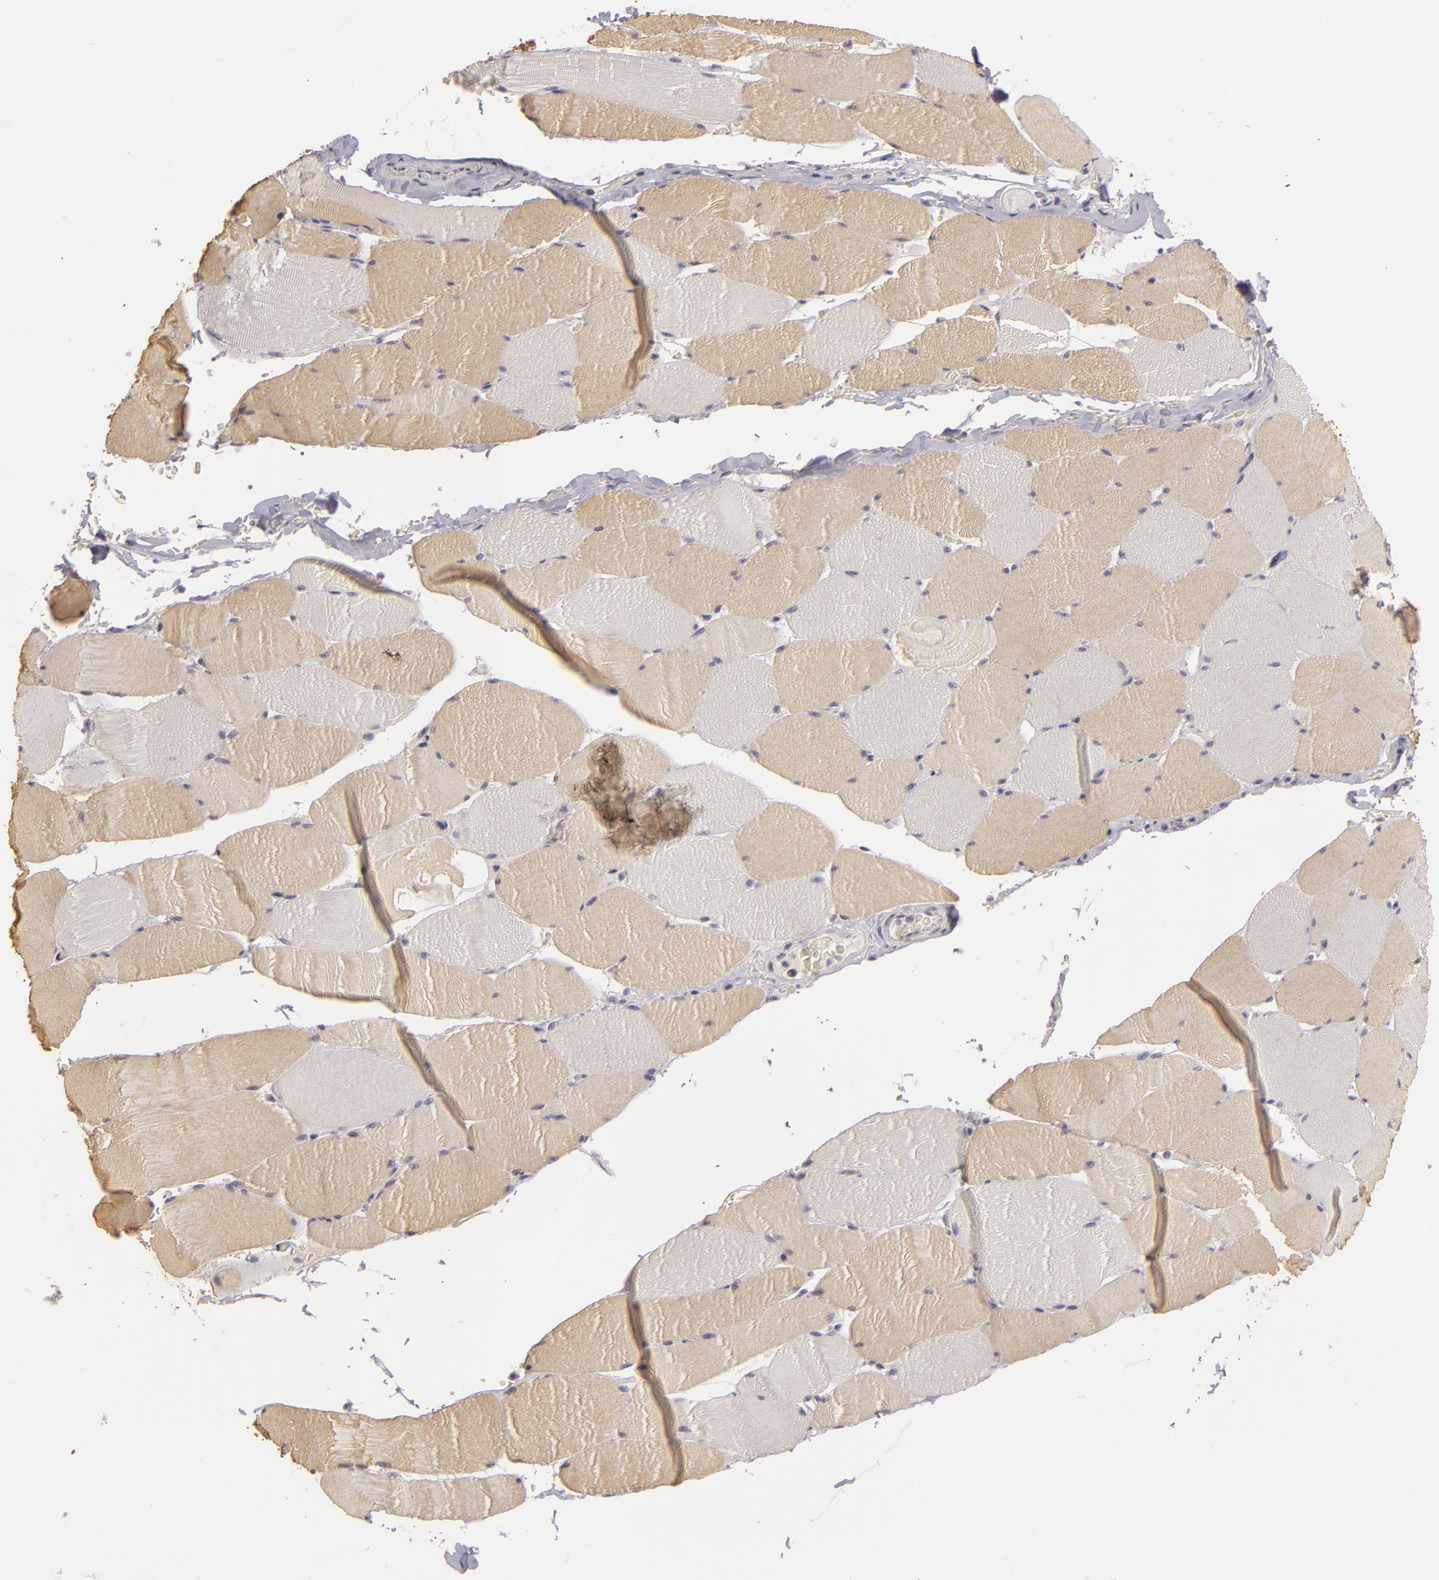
{"staining": {"intensity": "weak", "quantity": "25%-75%", "location": "cytoplasmic/membranous"}, "tissue": "skeletal muscle", "cell_type": "Myocytes", "image_type": "normal", "snomed": [{"axis": "morphology", "description": "Normal tissue, NOS"}, {"axis": "topography", "description": "Skeletal muscle"}], "caption": "Brown immunohistochemical staining in unremarkable human skeletal muscle exhibits weak cytoplasmic/membranous staining in approximately 25%-75% of myocytes.", "gene": "RRP7A", "patient": {"sex": "male", "age": 62}}